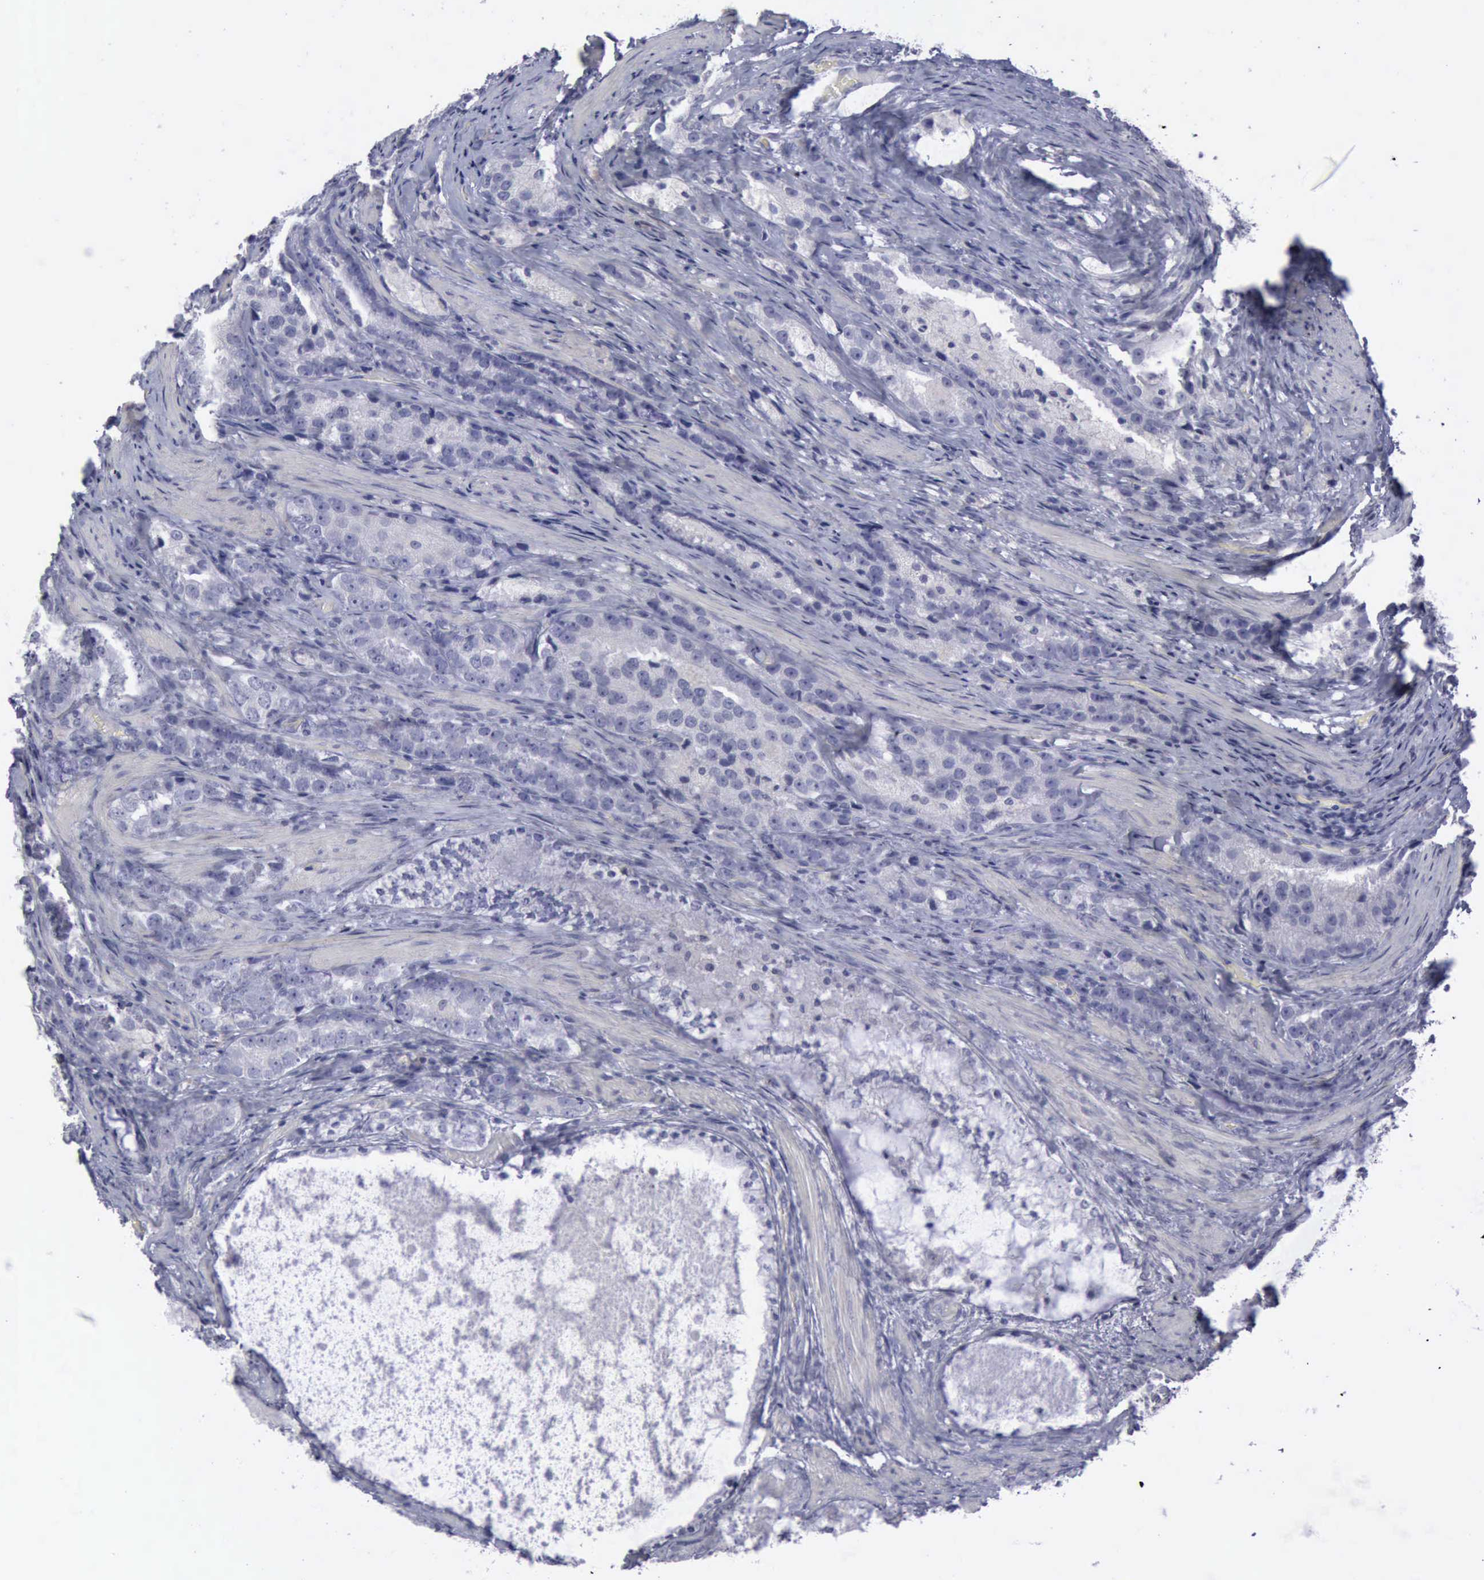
{"staining": {"intensity": "negative", "quantity": "none", "location": "none"}, "tissue": "prostate cancer", "cell_type": "Tumor cells", "image_type": "cancer", "snomed": [{"axis": "morphology", "description": "Adenocarcinoma, High grade"}, {"axis": "topography", "description": "Prostate"}], "caption": "A histopathology image of prostate cancer stained for a protein reveals no brown staining in tumor cells.", "gene": "CDH2", "patient": {"sex": "male", "age": 63}}